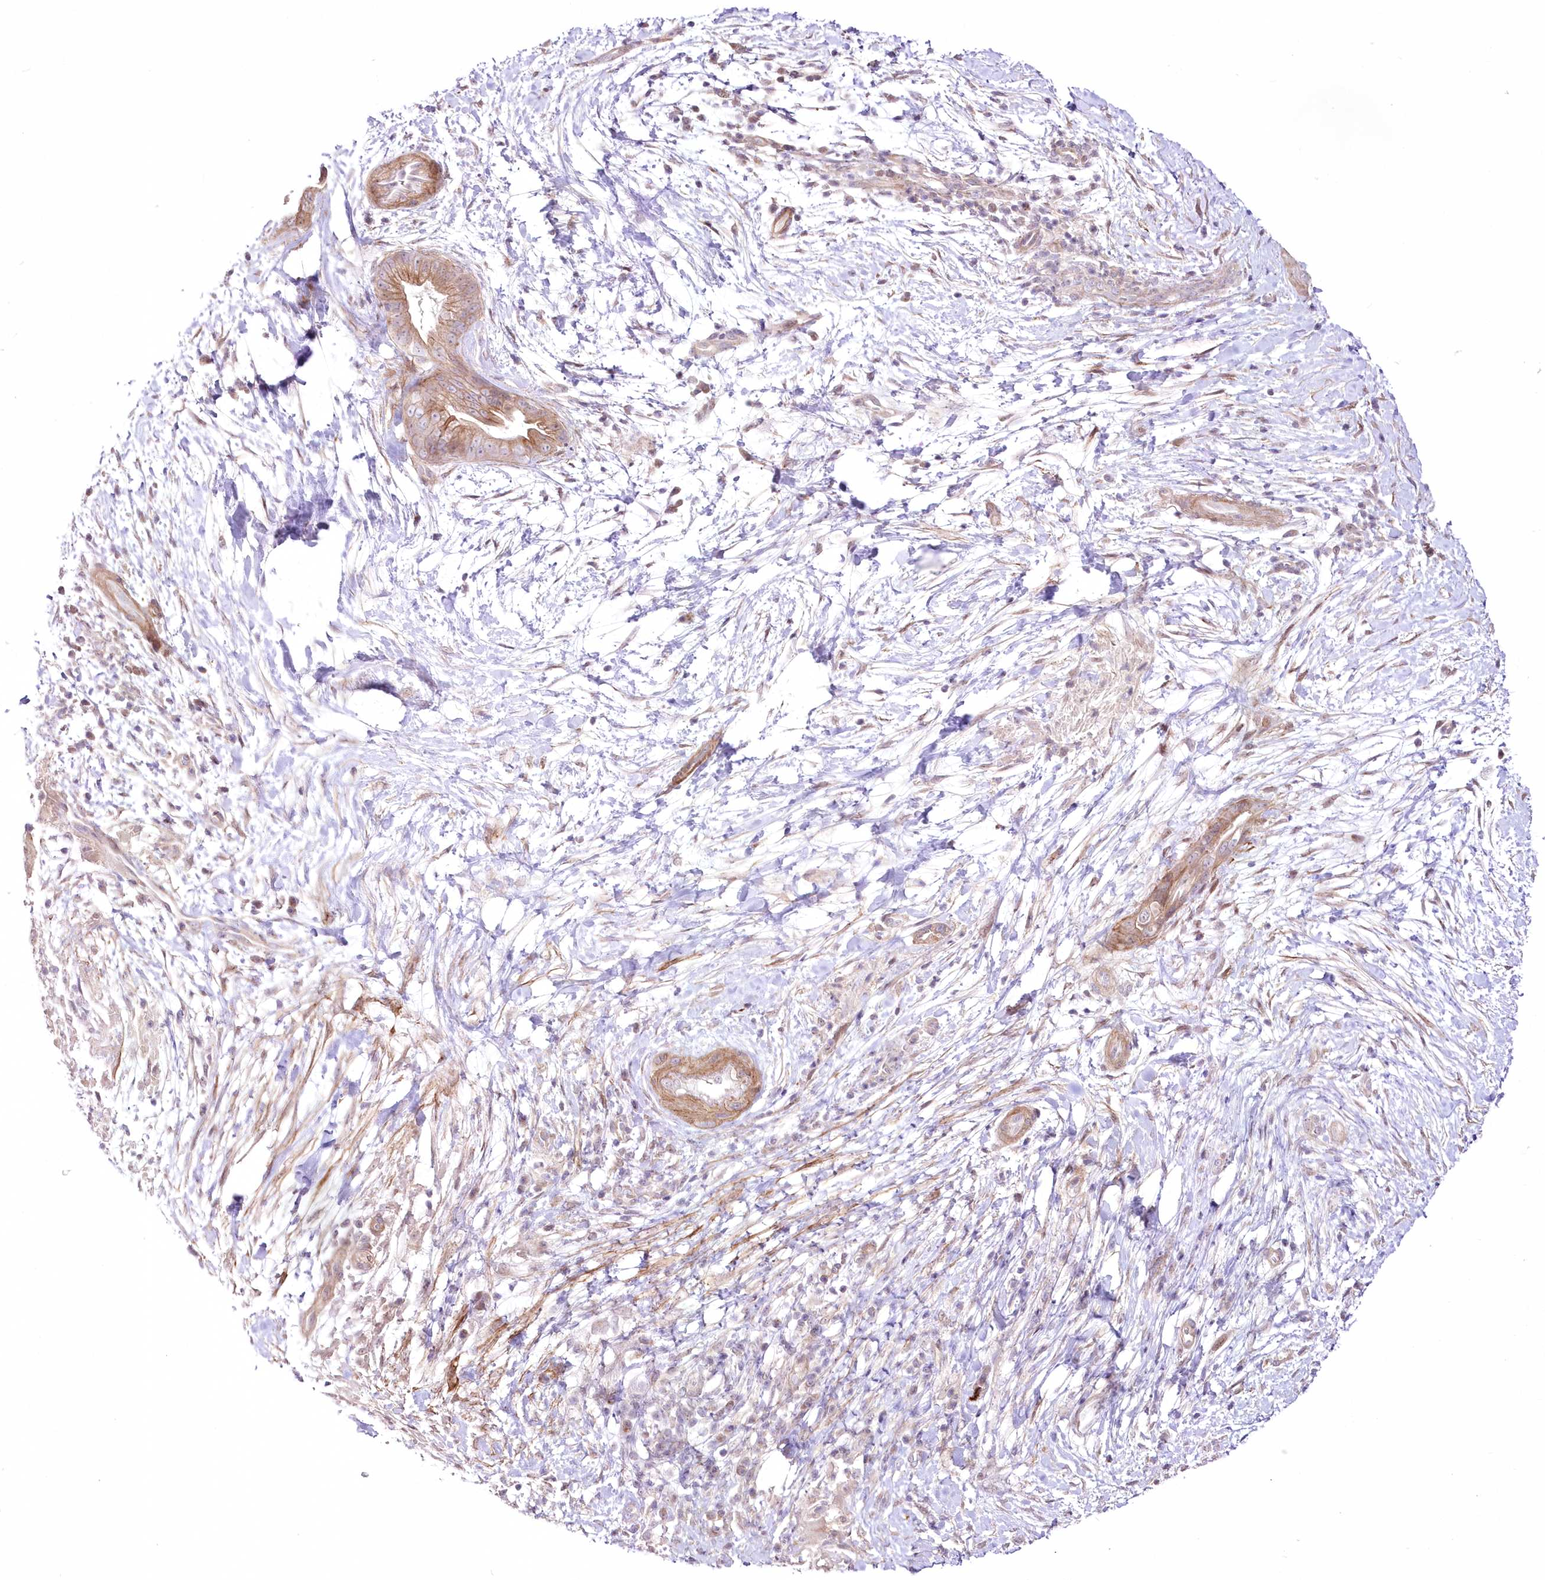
{"staining": {"intensity": "moderate", "quantity": ">75%", "location": "cytoplasmic/membranous"}, "tissue": "pancreatic cancer", "cell_type": "Tumor cells", "image_type": "cancer", "snomed": [{"axis": "morphology", "description": "Adenocarcinoma, NOS"}, {"axis": "topography", "description": "Pancreas"}], "caption": "This is a histology image of immunohistochemistry staining of pancreatic cancer, which shows moderate staining in the cytoplasmic/membranous of tumor cells.", "gene": "FAM241B", "patient": {"sex": "male", "age": 75}}